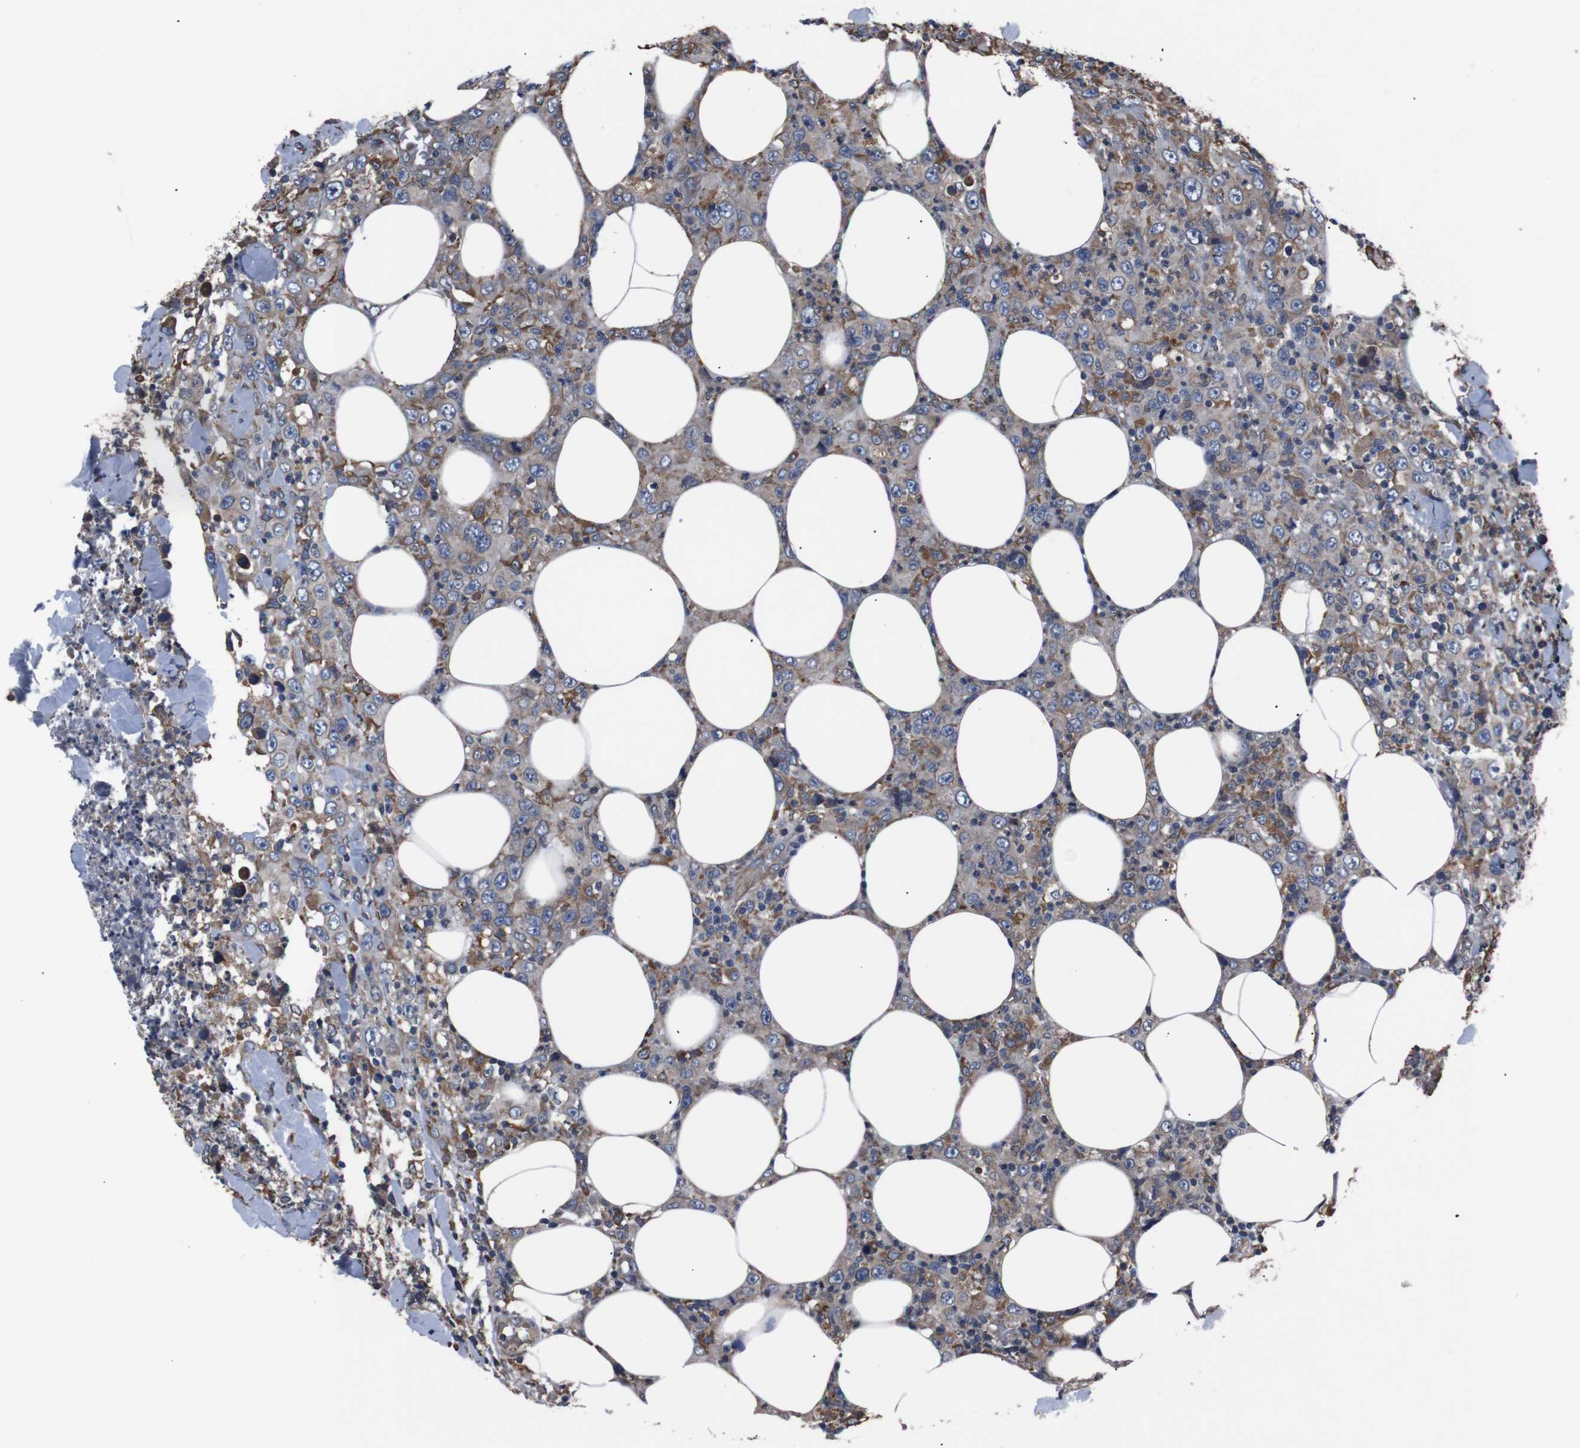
{"staining": {"intensity": "moderate", "quantity": "25%-75%", "location": "cytoplasmic/membranous"}, "tissue": "thyroid cancer", "cell_type": "Tumor cells", "image_type": "cancer", "snomed": [{"axis": "morphology", "description": "Carcinoma, NOS"}, {"axis": "topography", "description": "Thyroid gland"}], "caption": "Human thyroid carcinoma stained for a protein (brown) reveals moderate cytoplasmic/membranous positive staining in approximately 25%-75% of tumor cells.", "gene": "SIGMAR1", "patient": {"sex": "female", "age": 77}}